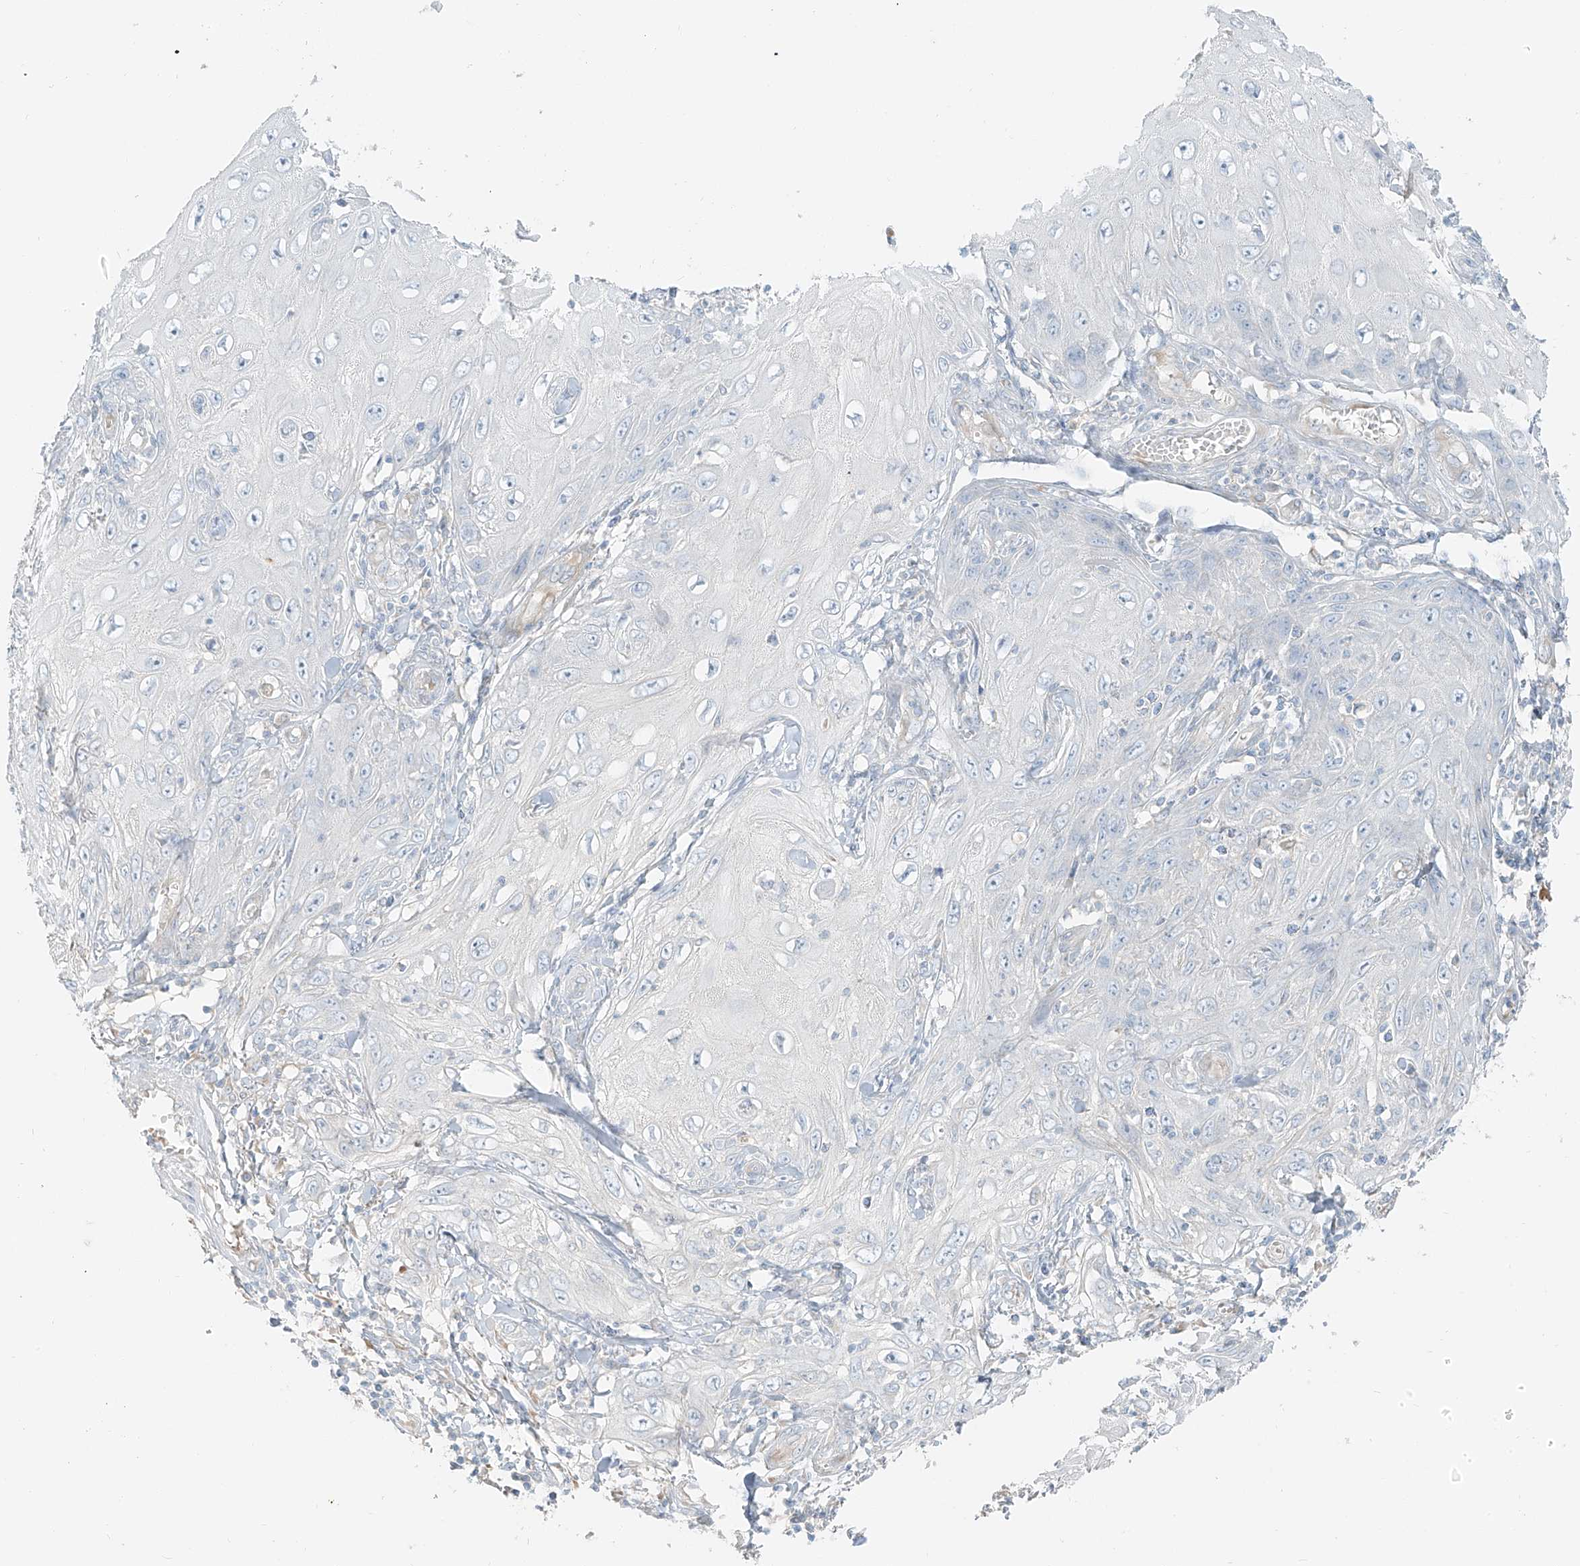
{"staining": {"intensity": "negative", "quantity": "none", "location": "none"}, "tissue": "skin cancer", "cell_type": "Tumor cells", "image_type": "cancer", "snomed": [{"axis": "morphology", "description": "Squamous cell carcinoma, NOS"}, {"axis": "topography", "description": "Skin"}], "caption": "An immunohistochemistry image of skin cancer (squamous cell carcinoma) is shown. There is no staining in tumor cells of skin cancer (squamous cell carcinoma).", "gene": "FSTL1", "patient": {"sex": "female", "age": 73}}